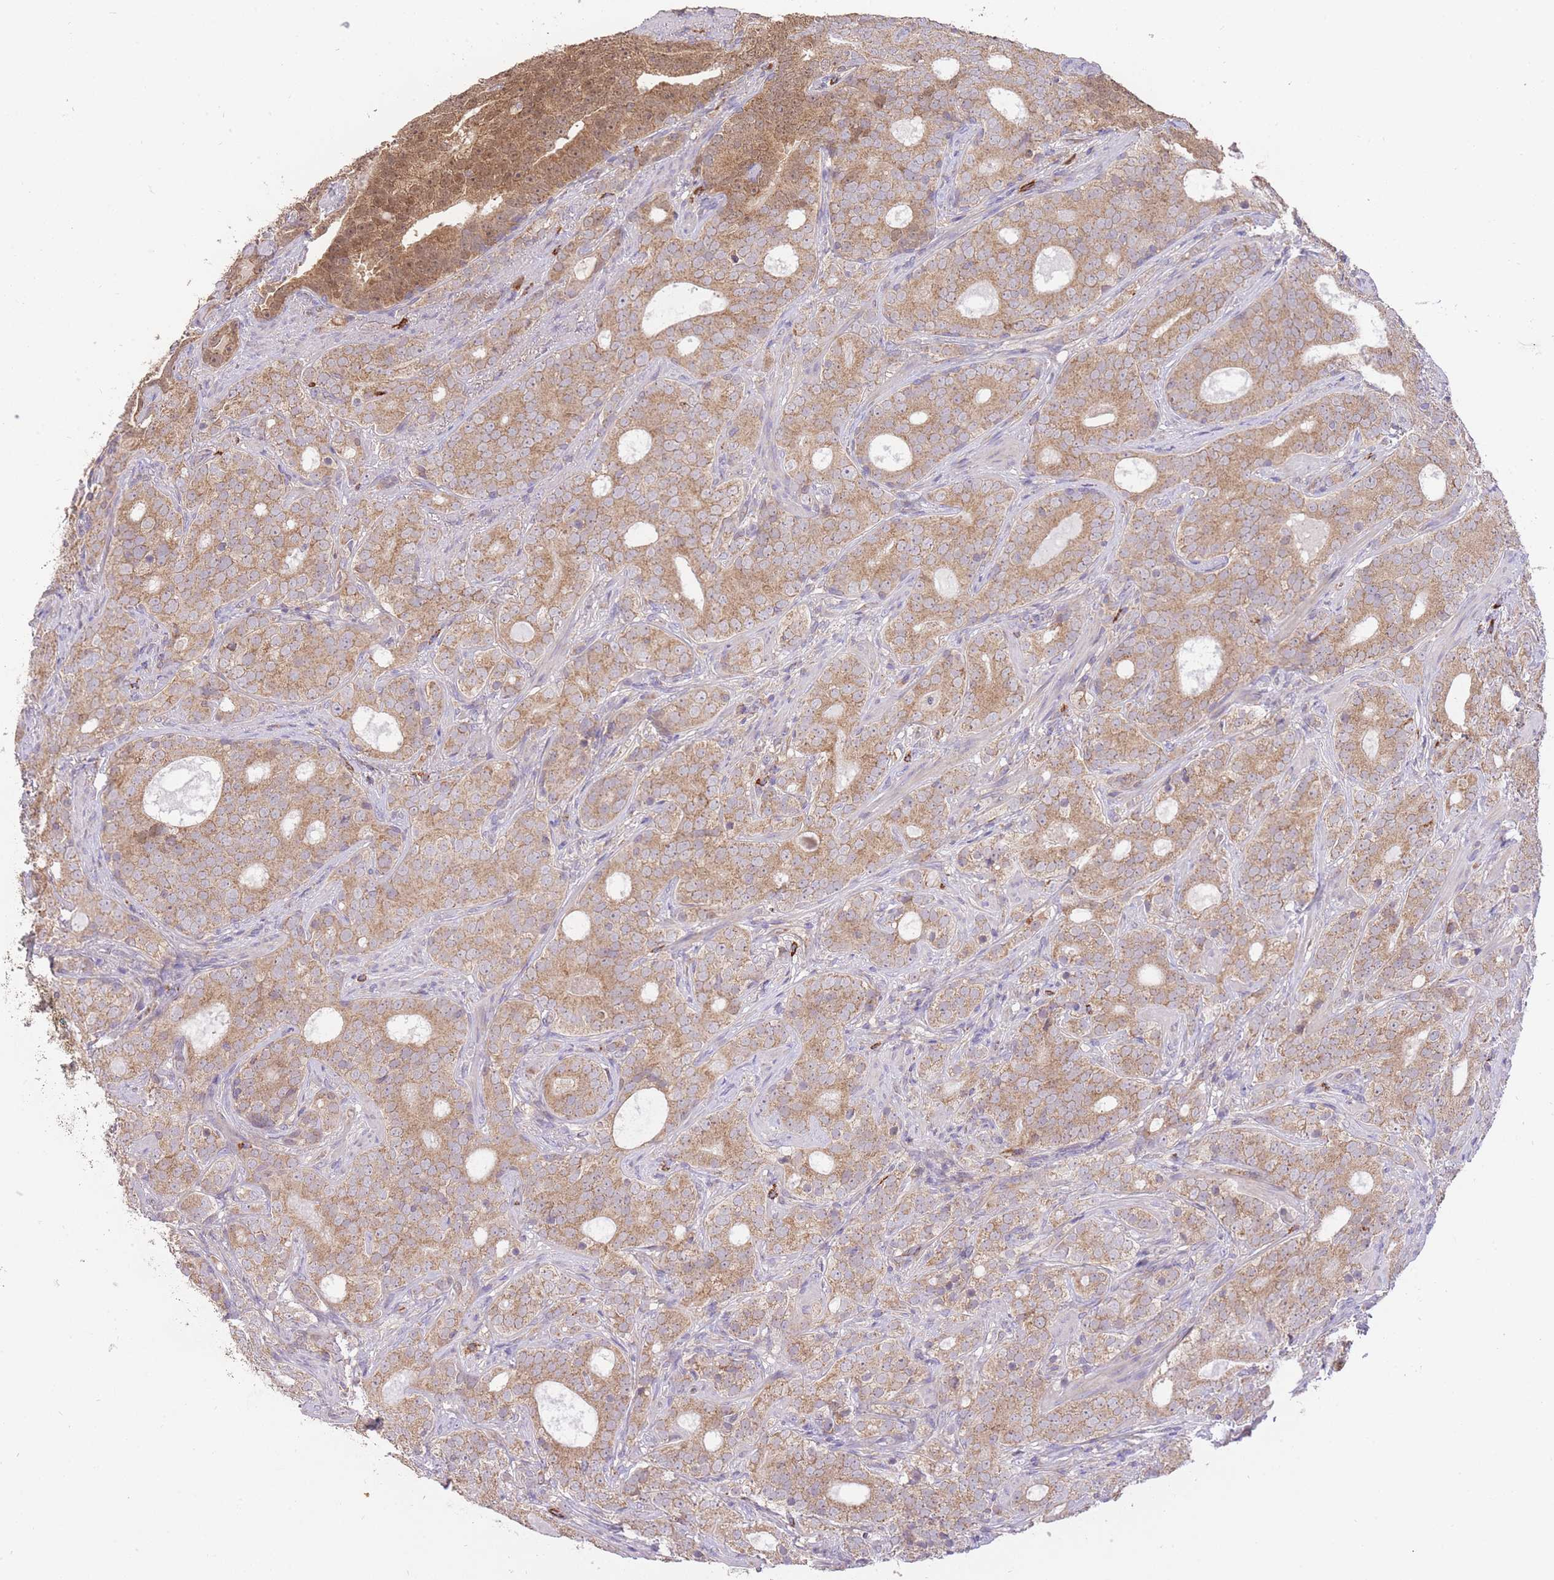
{"staining": {"intensity": "moderate", "quantity": ">75%", "location": "cytoplasmic/membranous"}, "tissue": "prostate cancer", "cell_type": "Tumor cells", "image_type": "cancer", "snomed": [{"axis": "morphology", "description": "Adenocarcinoma, High grade"}, {"axis": "topography", "description": "Prostate"}], "caption": "This is an image of immunohistochemistry staining of prostate cancer (adenocarcinoma (high-grade)), which shows moderate positivity in the cytoplasmic/membranous of tumor cells.", "gene": "PREP", "patient": {"sex": "male", "age": 64}}